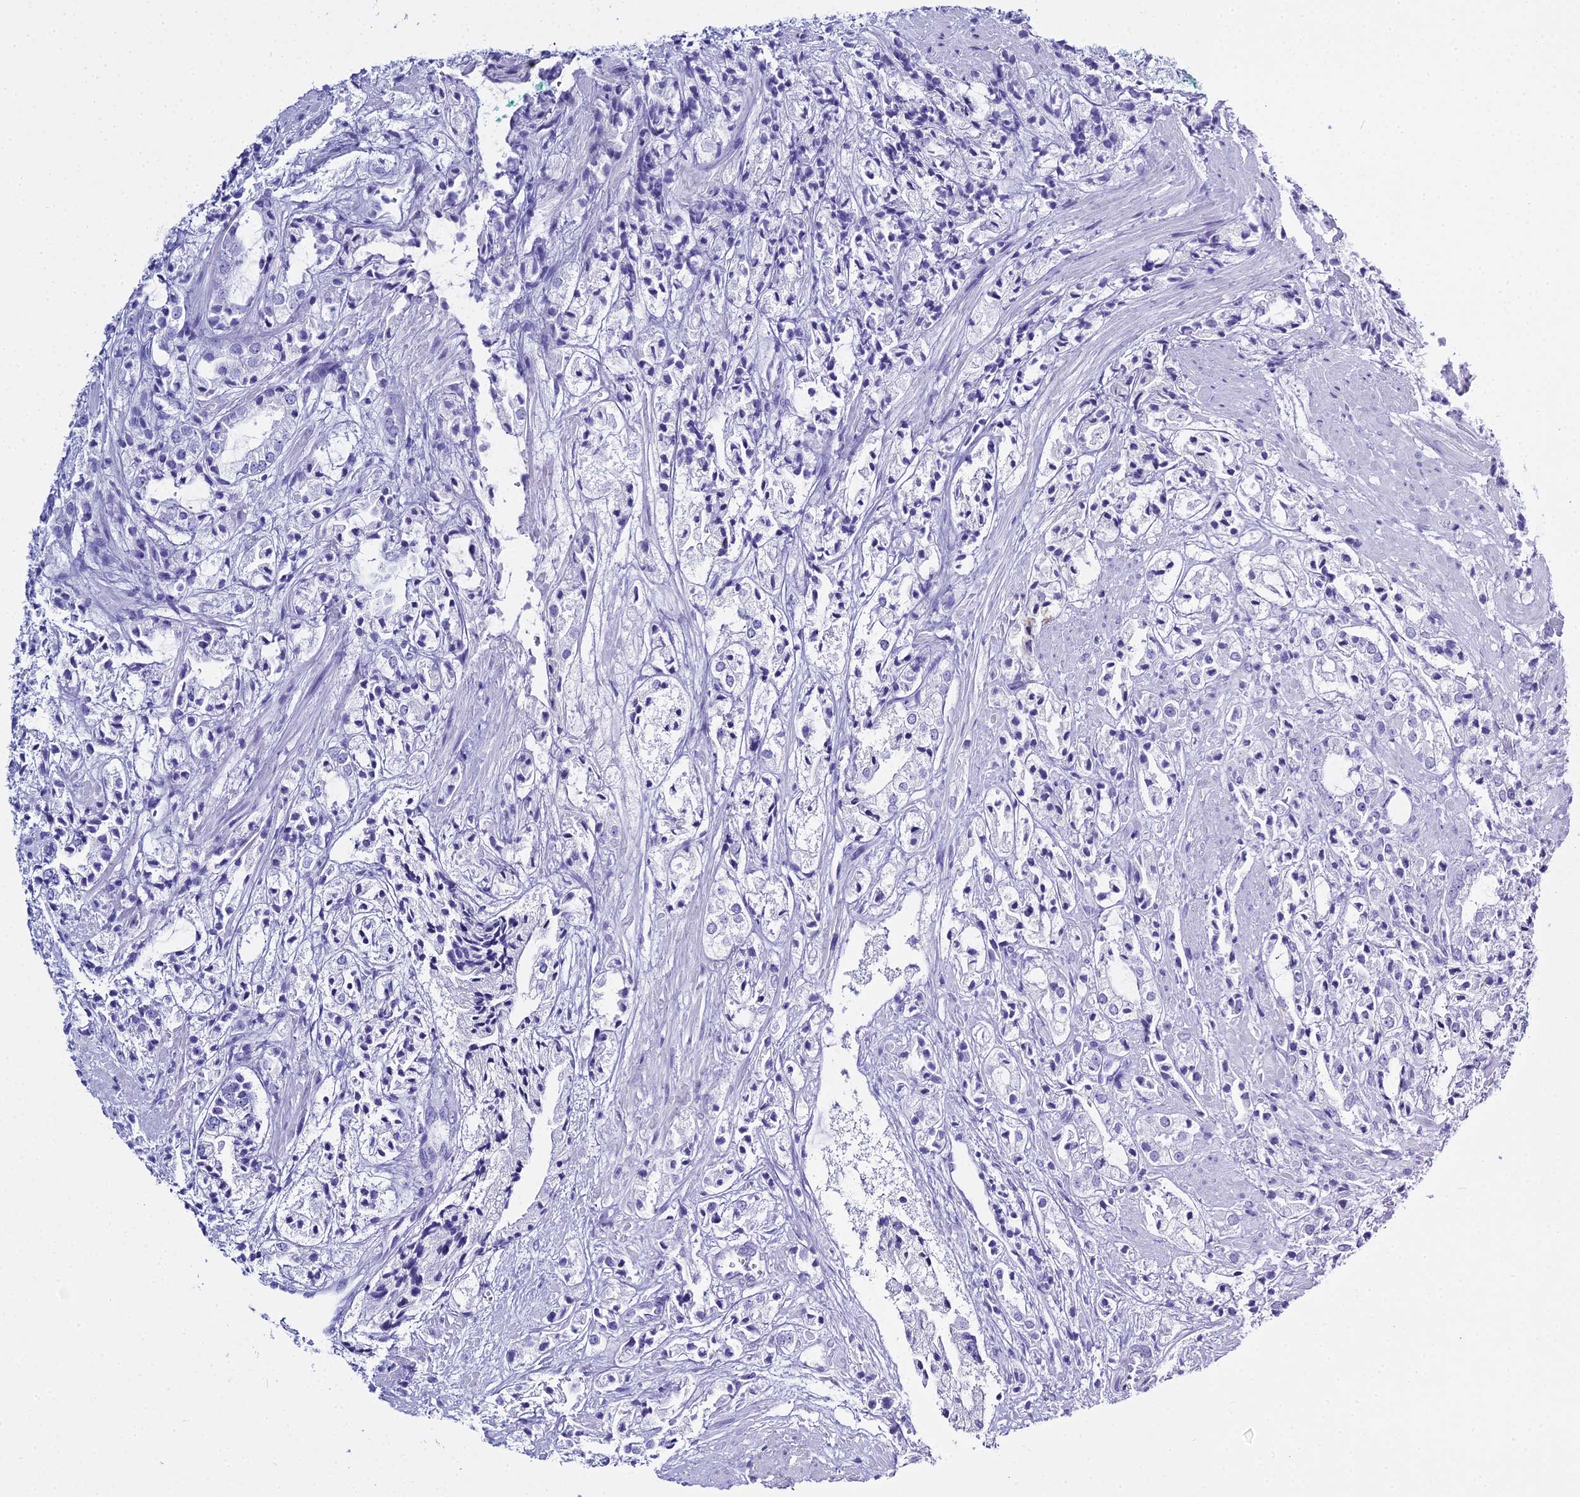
{"staining": {"intensity": "negative", "quantity": "none", "location": "none"}, "tissue": "prostate cancer", "cell_type": "Tumor cells", "image_type": "cancer", "snomed": [{"axis": "morphology", "description": "Adenocarcinoma, High grade"}, {"axis": "topography", "description": "Prostate"}], "caption": "Tumor cells are negative for protein expression in human adenocarcinoma (high-grade) (prostate). (DAB immunohistochemistry visualized using brightfield microscopy, high magnification).", "gene": "HMGB4", "patient": {"sex": "male", "age": 50}}